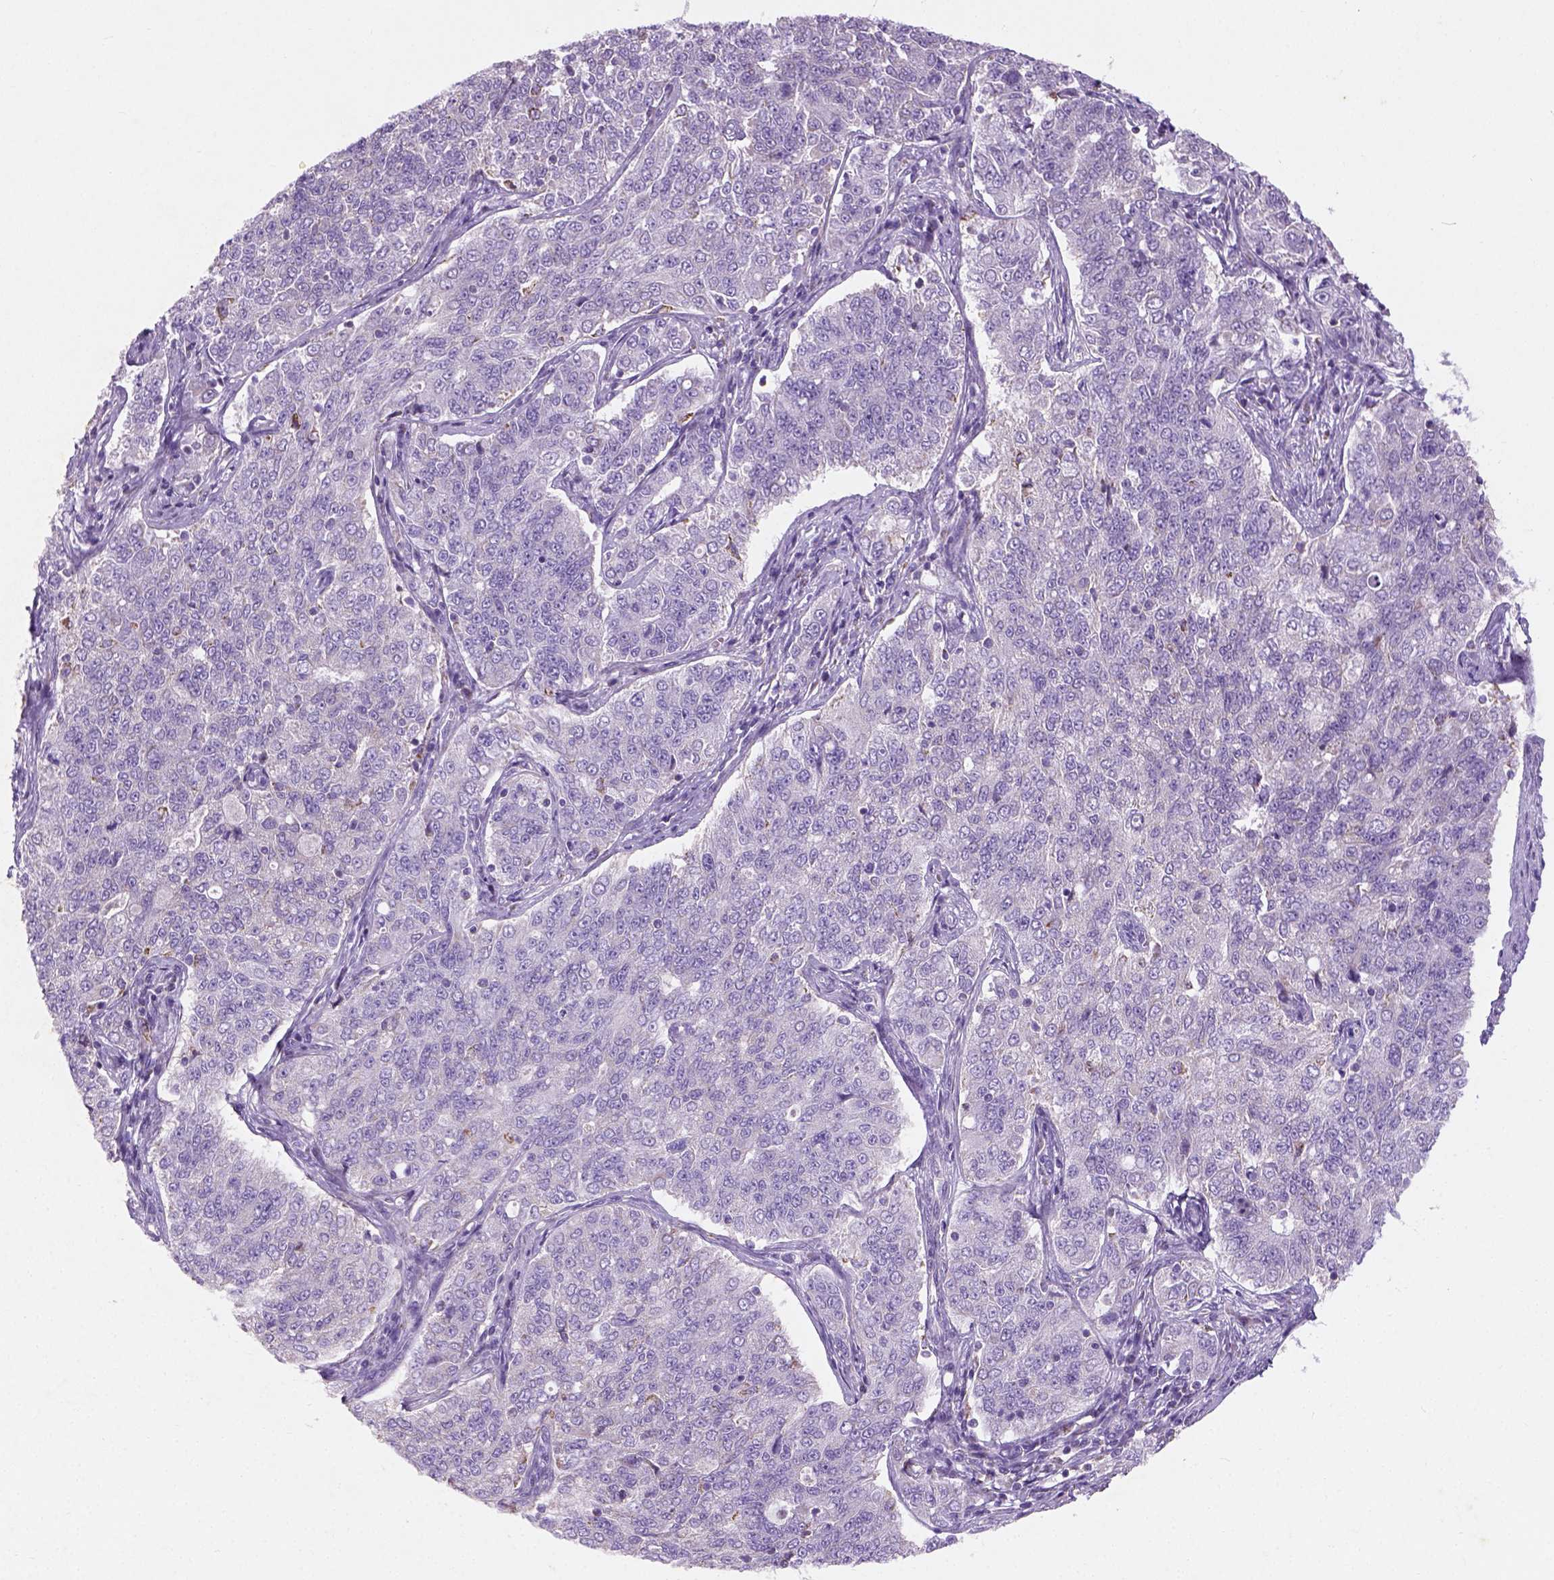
{"staining": {"intensity": "negative", "quantity": "none", "location": "none"}, "tissue": "endometrial cancer", "cell_type": "Tumor cells", "image_type": "cancer", "snomed": [{"axis": "morphology", "description": "Adenocarcinoma, NOS"}, {"axis": "topography", "description": "Endometrium"}], "caption": "There is no significant expression in tumor cells of endometrial cancer.", "gene": "CHODL", "patient": {"sex": "female", "age": 43}}